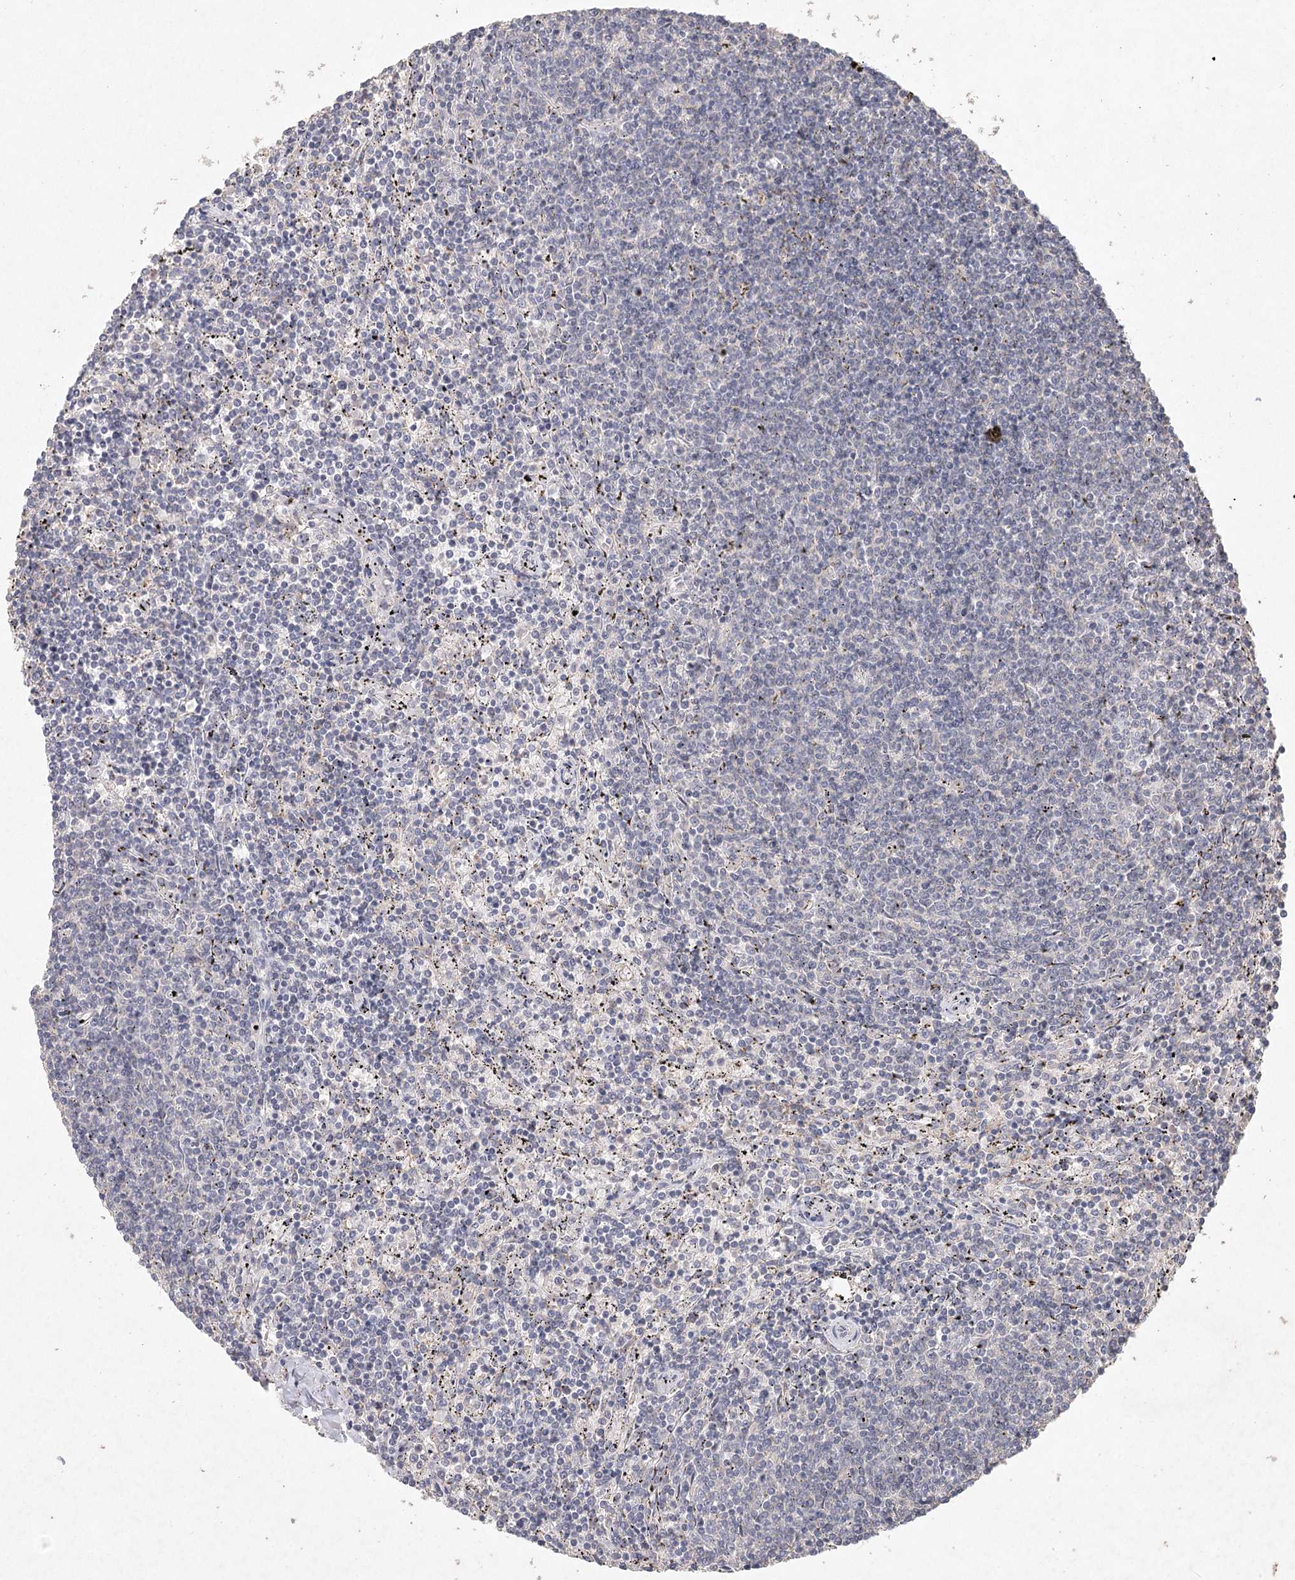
{"staining": {"intensity": "negative", "quantity": "none", "location": "none"}, "tissue": "lymphoma", "cell_type": "Tumor cells", "image_type": "cancer", "snomed": [{"axis": "morphology", "description": "Malignant lymphoma, non-Hodgkin's type, Low grade"}, {"axis": "topography", "description": "Spleen"}], "caption": "There is no significant staining in tumor cells of lymphoma. The staining was performed using DAB to visualize the protein expression in brown, while the nuclei were stained in blue with hematoxylin (Magnification: 20x).", "gene": "ARSI", "patient": {"sex": "female", "age": 50}}